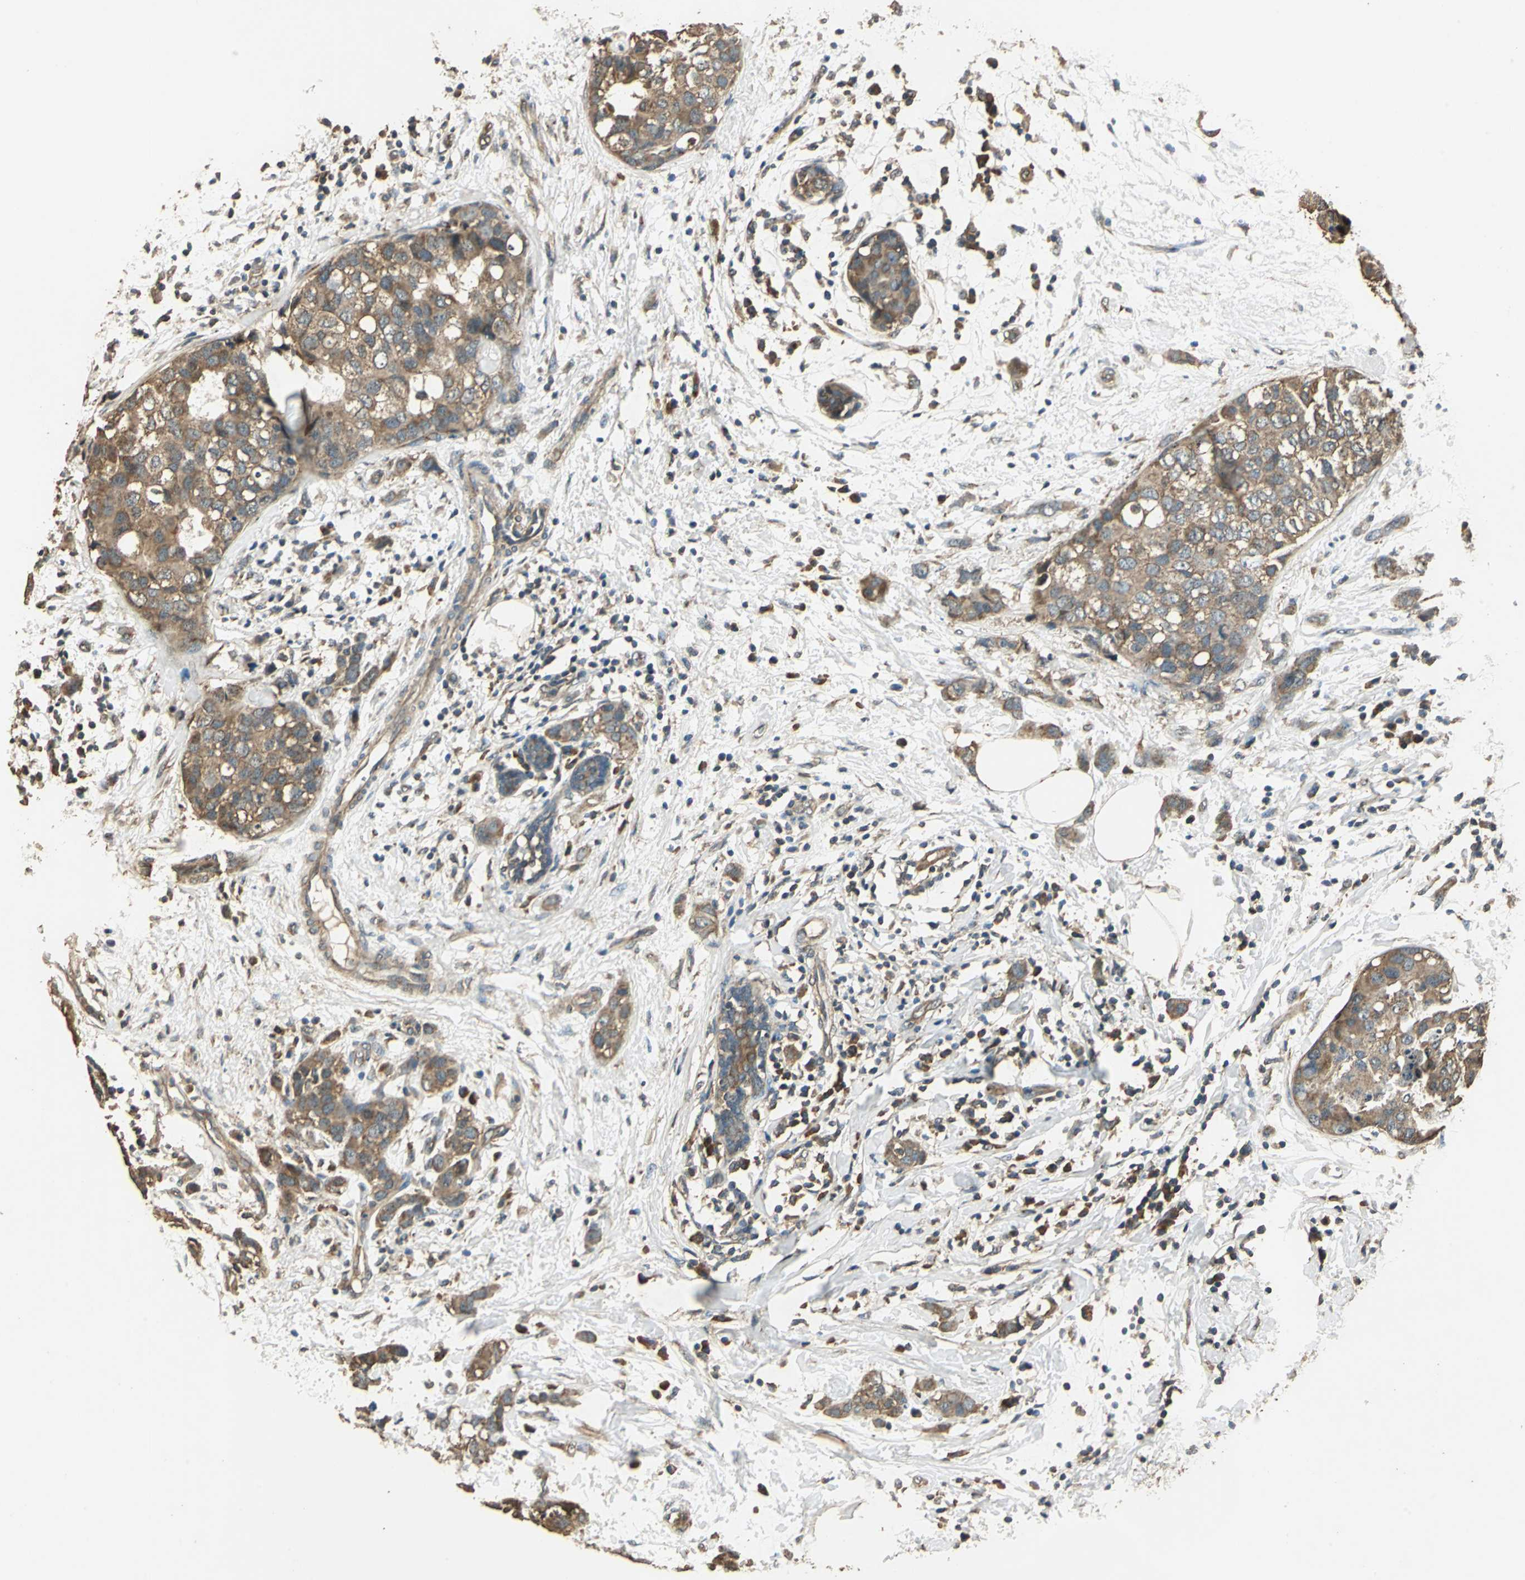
{"staining": {"intensity": "moderate", "quantity": ">75%", "location": "cytoplasmic/membranous"}, "tissue": "breast cancer", "cell_type": "Tumor cells", "image_type": "cancer", "snomed": [{"axis": "morphology", "description": "Normal tissue, NOS"}, {"axis": "morphology", "description": "Duct carcinoma"}, {"axis": "topography", "description": "Breast"}], "caption": "A photomicrograph of breast cancer (intraductal carcinoma) stained for a protein reveals moderate cytoplasmic/membranous brown staining in tumor cells. Immunohistochemistry (ihc) stains the protein of interest in brown and the nuclei are stained blue.", "gene": "TMPRSS4", "patient": {"sex": "female", "age": 50}}